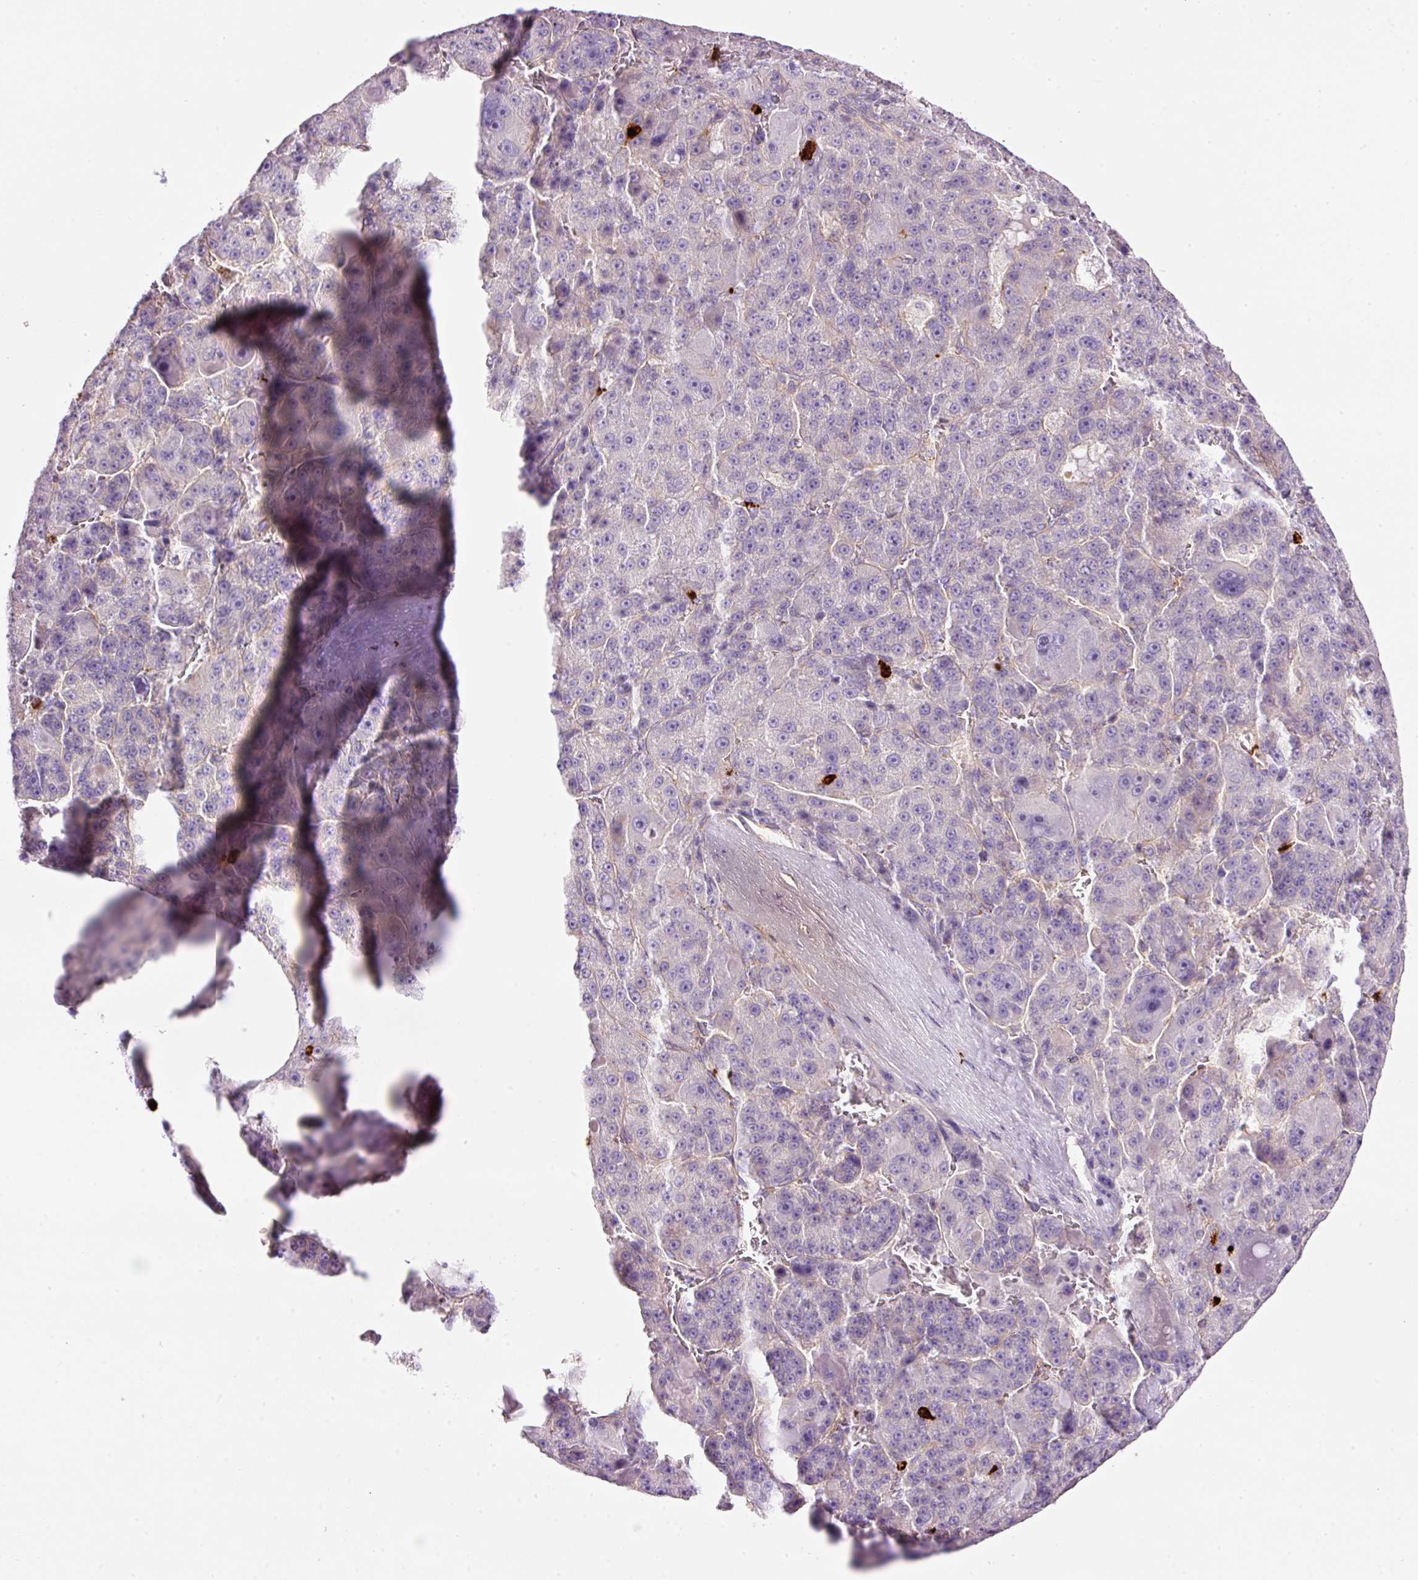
{"staining": {"intensity": "negative", "quantity": "none", "location": "none"}, "tissue": "liver cancer", "cell_type": "Tumor cells", "image_type": "cancer", "snomed": [{"axis": "morphology", "description": "Carcinoma, Hepatocellular, NOS"}, {"axis": "topography", "description": "Liver"}], "caption": "This is an immunohistochemistry (IHC) micrograph of liver cancer. There is no staining in tumor cells.", "gene": "MAP3K3", "patient": {"sex": "male", "age": 76}}